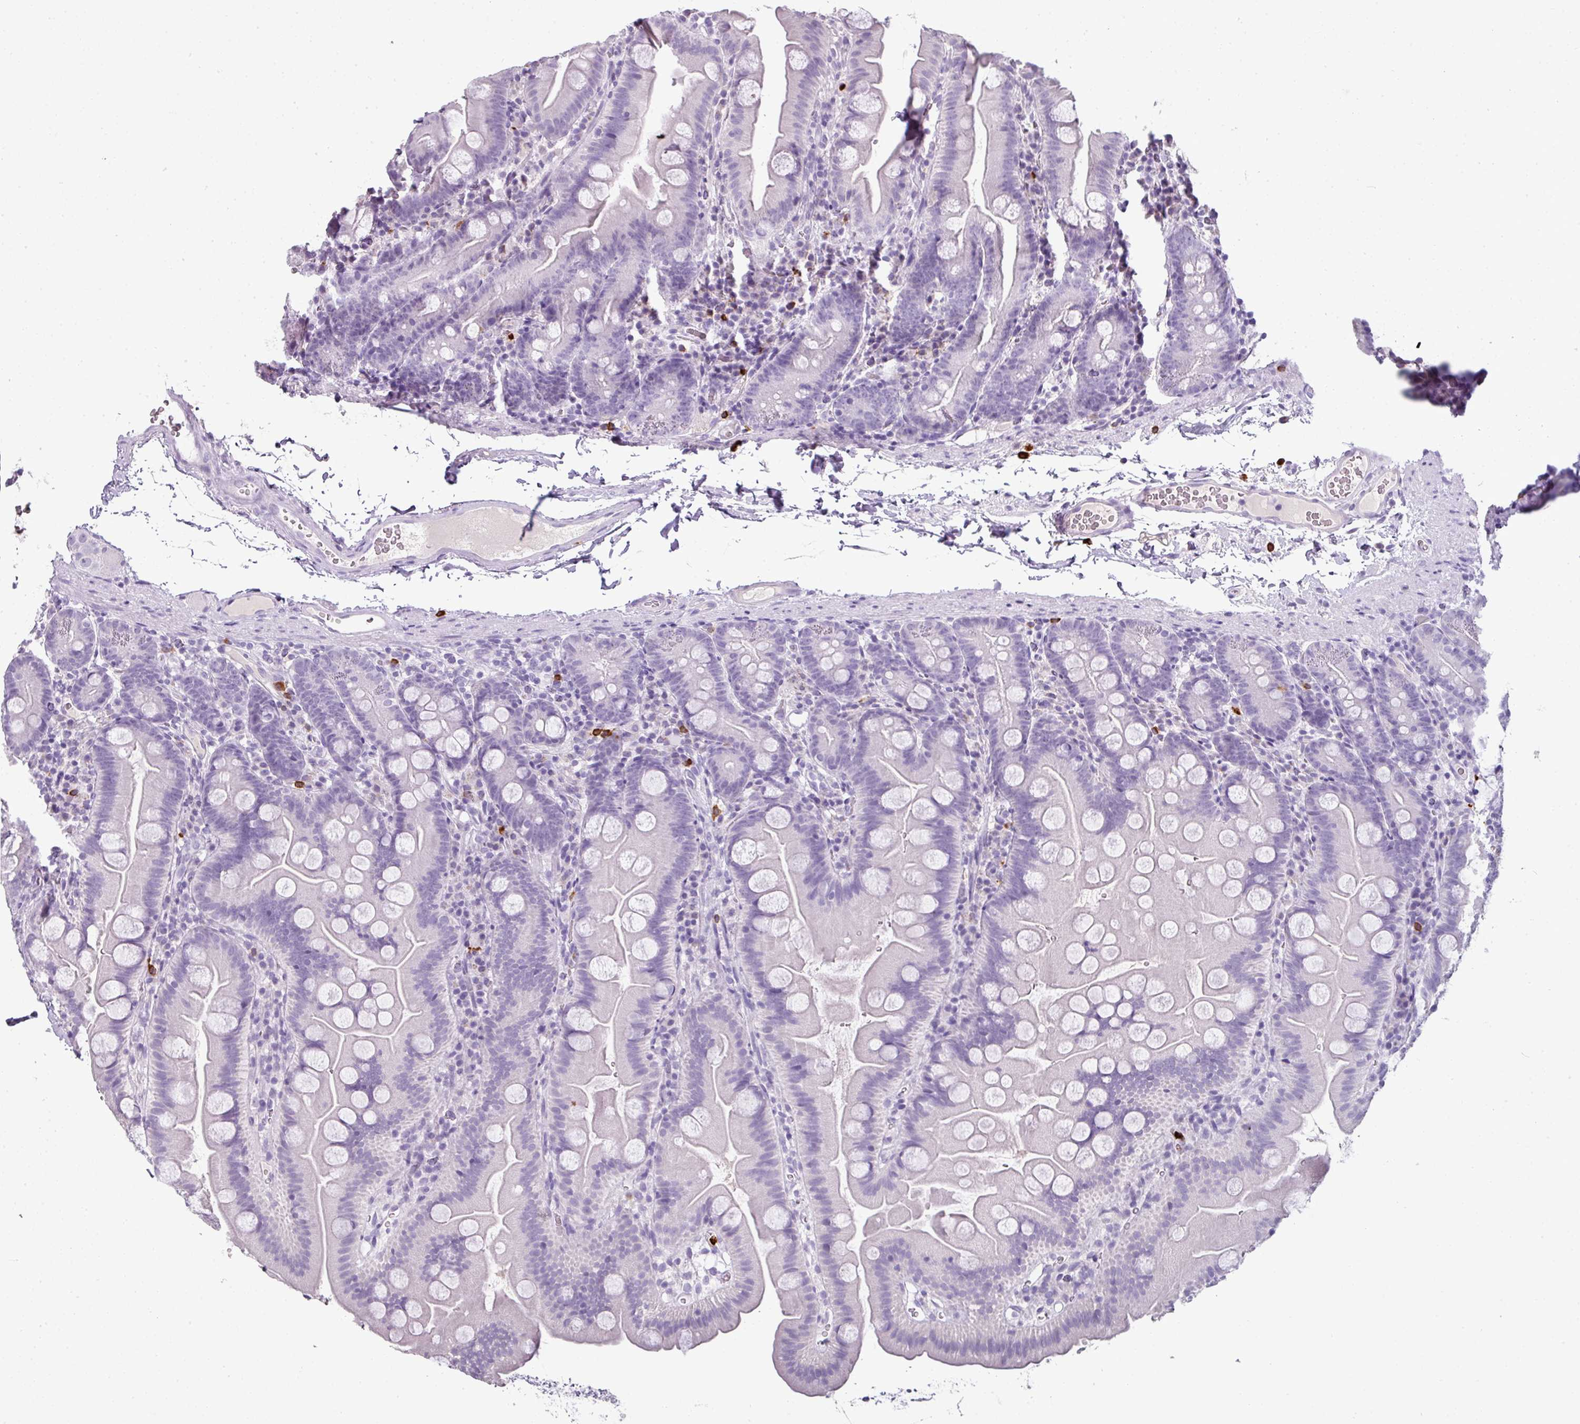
{"staining": {"intensity": "negative", "quantity": "none", "location": "none"}, "tissue": "small intestine", "cell_type": "Glandular cells", "image_type": "normal", "snomed": [{"axis": "morphology", "description": "Normal tissue, NOS"}, {"axis": "topography", "description": "Small intestine"}], "caption": "DAB immunohistochemical staining of benign small intestine shows no significant expression in glandular cells.", "gene": "CTSG", "patient": {"sex": "female", "age": 68}}